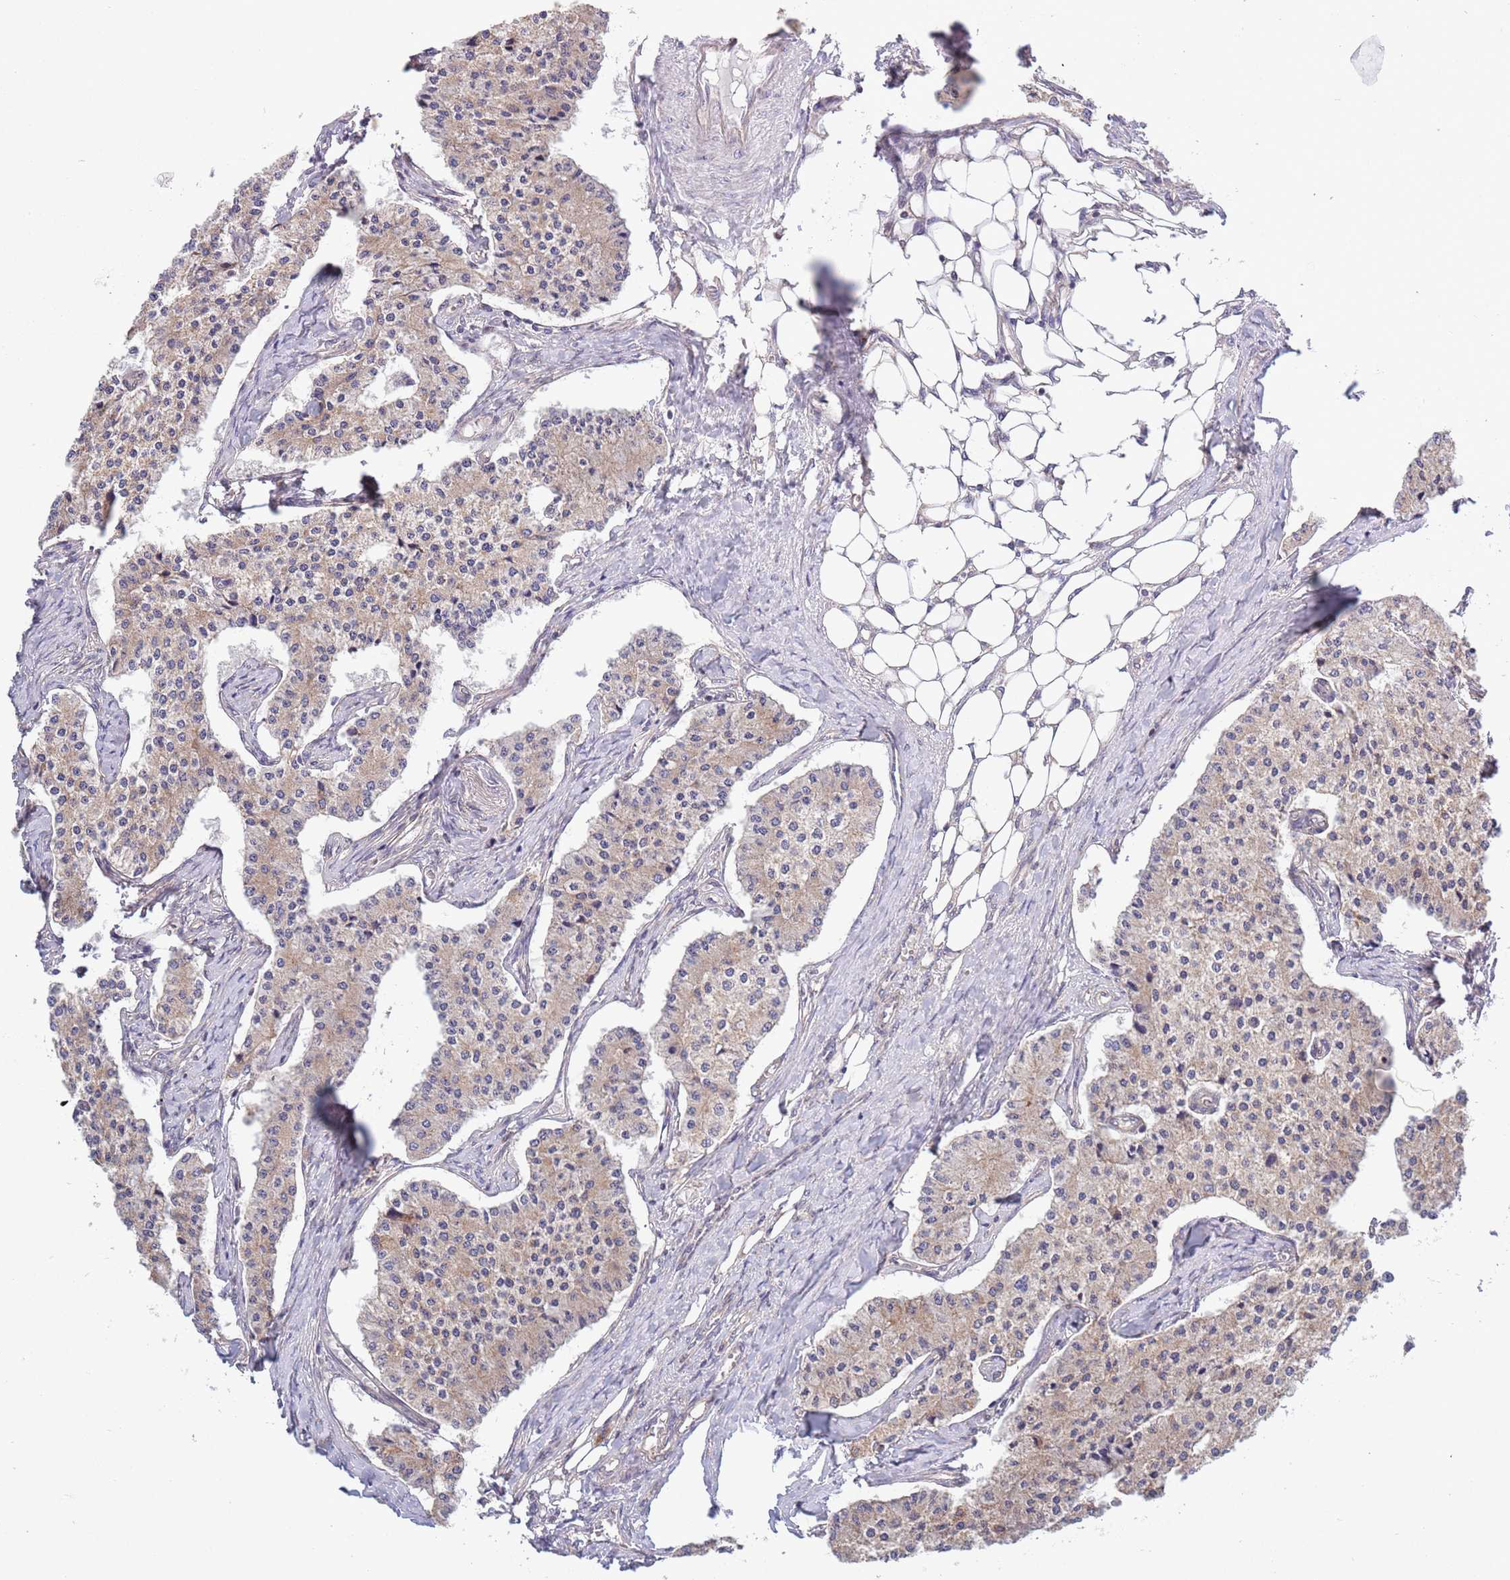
{"staining": {"intensity": "moderate", "quantity": "<25%", "location": "cytoplasmic/membranous"}, "tissue": "carcinoid", "cell_type": "Tumor cells", "image_type": "cancer", "snomed": [{"axis": "morphology", "description": "Carcinoid, malignant, NOS"}, {"axis": "topography", "description": "Colon"}], "caption": "Brown immunohistochemical staining in human carcinoid shows moderate cytoplasmic/membranous expression in approximately <25% of tumor cells.", "gene": "TBX10", "patient": {"sex": "female", "age": 52}}